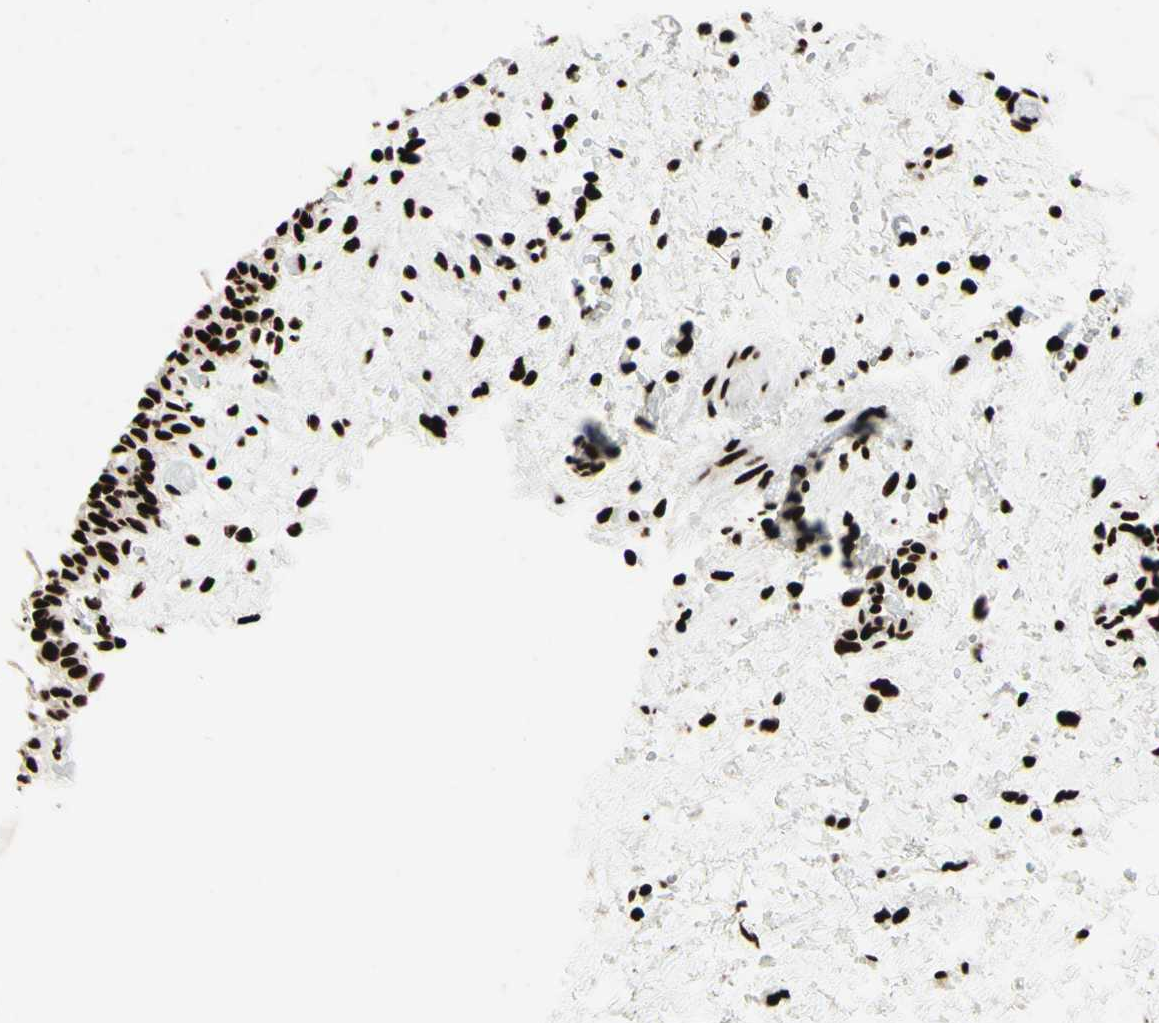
{"staining": {"intensity": "strong", "quantity": ">75%", "location": "nuclear"}, "tissue": "urinary bladder", "cell_type": "Urothelial cells", "image_type": "normal", "snomed": [{"axis": "morphology", "description": "Normal tissue, NOS"}, {"axis": "topography", "description": "Urinary bladder"}], "caption": "A high amount of strong nuclear expression is seen in approximately >75% of urothelial cells in benign urinary bladder. The staining was performed using DAB, with brown indicating positive protein expression. Nuclei are stained blue with hematoxylin.", "gene": "U2AF2", "patient": {"sex": "male", "age": 55}}